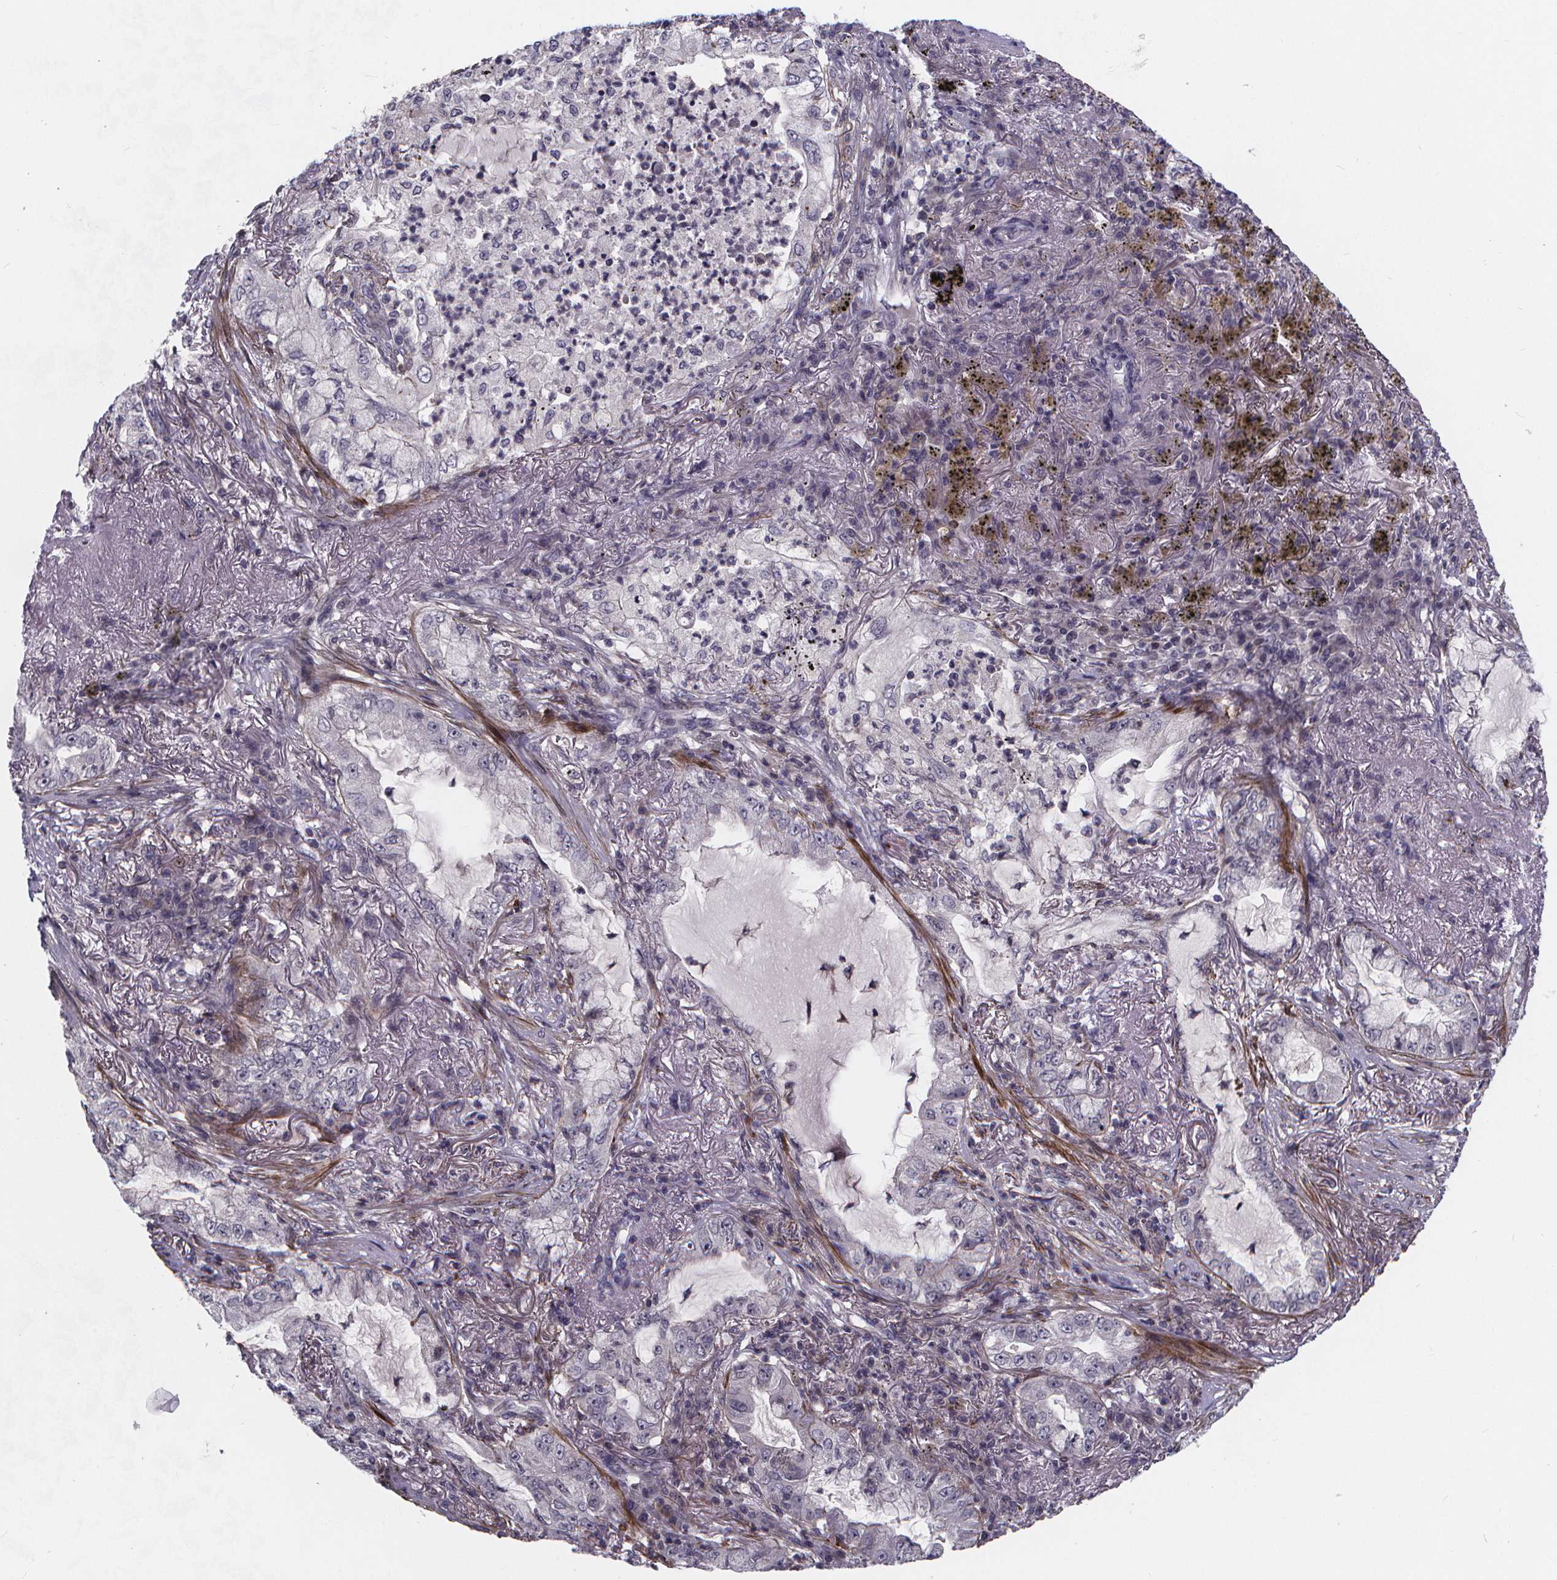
{"staining": {"intensity": "negative", "quantity": "none", "location": "none"}, "tissue": "lung cancer", "cell_type": "Tumor cells", "image_type": "cancer", "snomed": [{"axis": "morphology", "description": "Adenocarcinoma, NOS"}, {"axis": "topography", "description": "Lung"}], "caption": "IHC image of neoplastic tissue: adenocarcinoma (lung) stained with DAB demonstrates no significant protein positivity in tumor cells.", "gene": "FBXW2", "patient": {"sex": "female", "age": 73}}